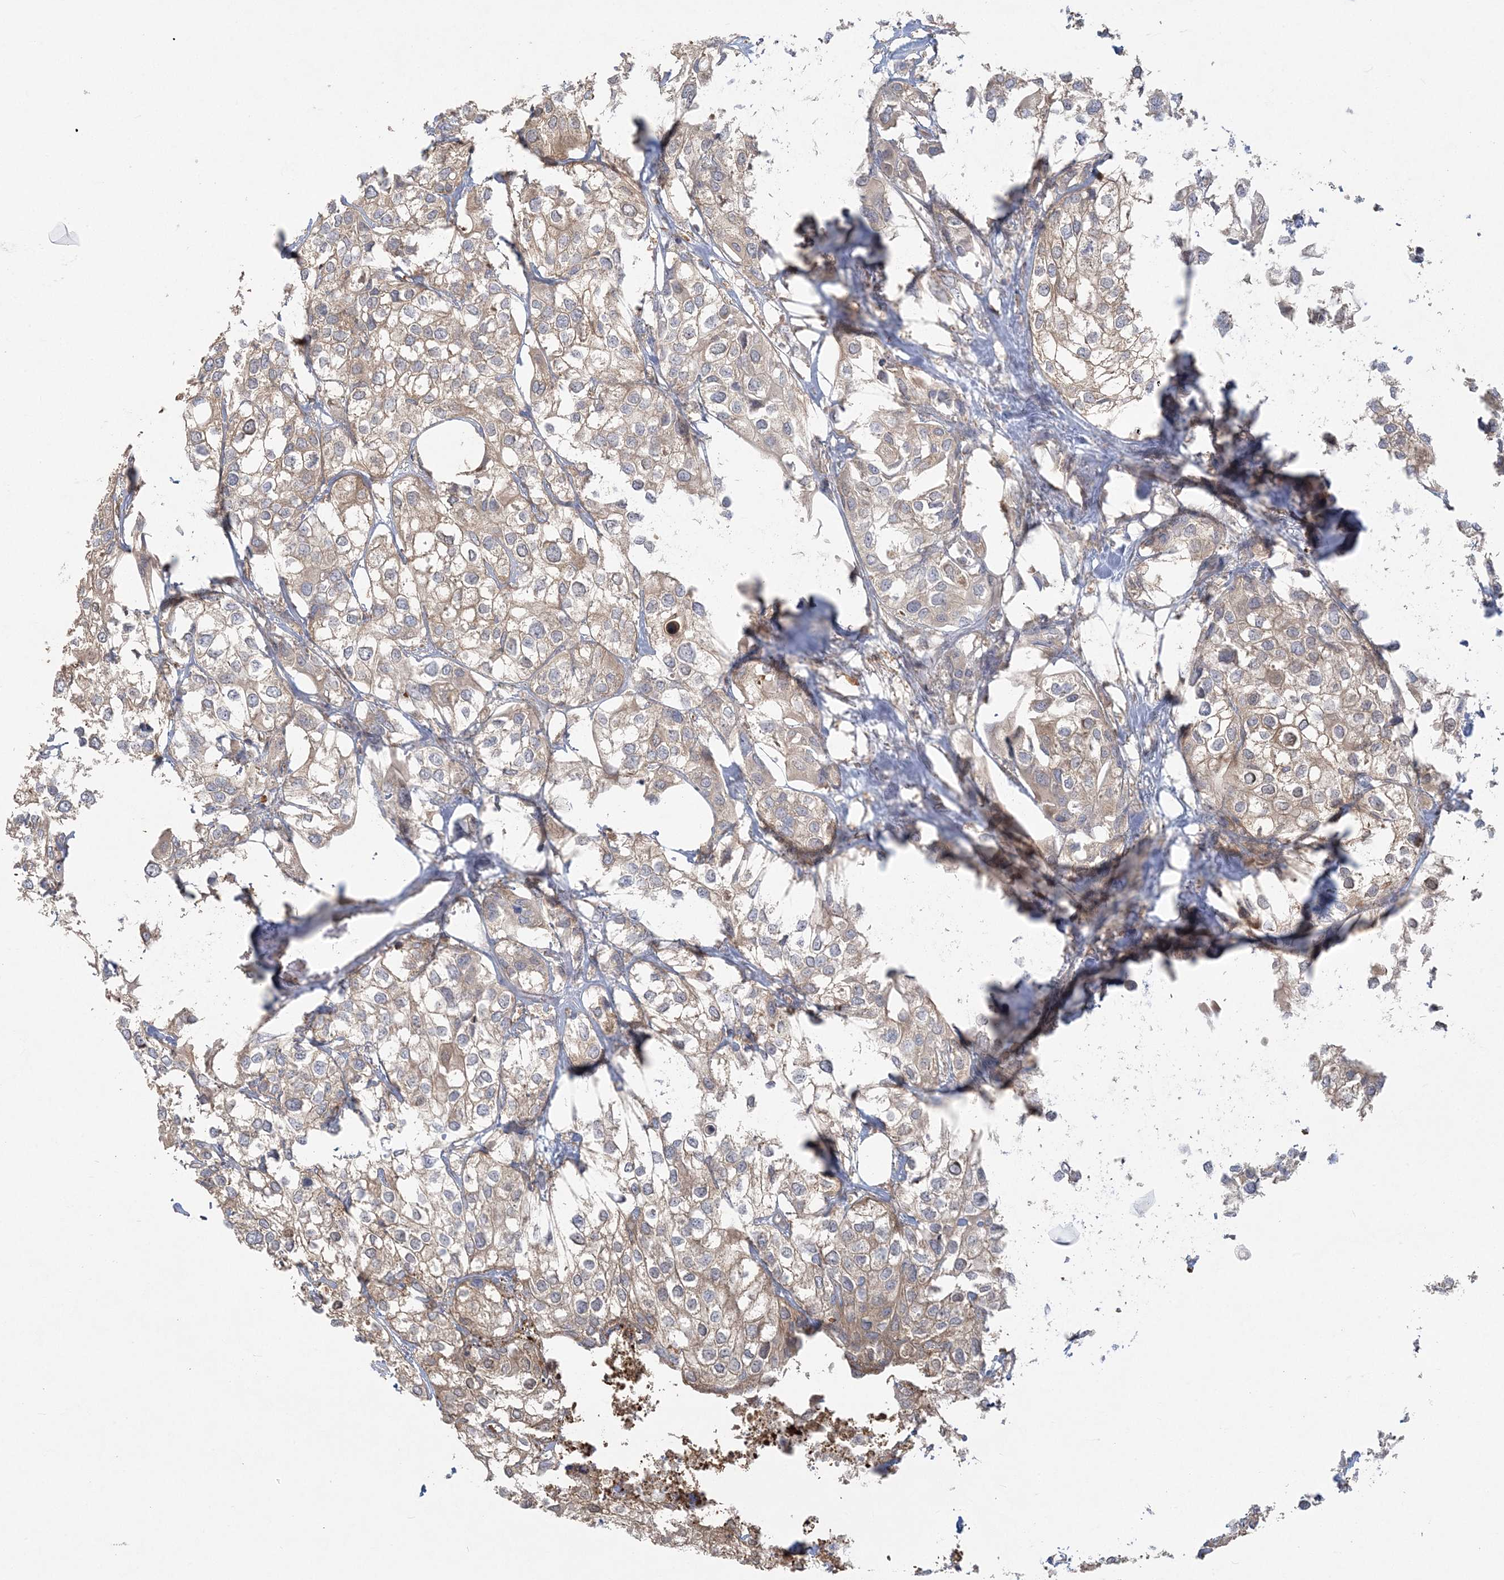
{"staining": {"intensity": "weak", "quantity": "25%-75%", "location": "cytoplasmic/membranous"}, "tissue": "urothelial cancer", "cell_type": "Tumor cells", "image_type": "cancer", "snomed": [{"axis": "morphology", "description": "Urothelial carcinoma, High grade"}, {"axis": "topography", "description": "Urinary bladder"}], "caption": "Urothelial cancer stained with immunohistochemistry demonstrates weak cytoplasmic/membranous expression in approximately 25%-75% of tumor cells.", "gene": "ZC3H6", "patient": {"sex": "male", "age": 64}}